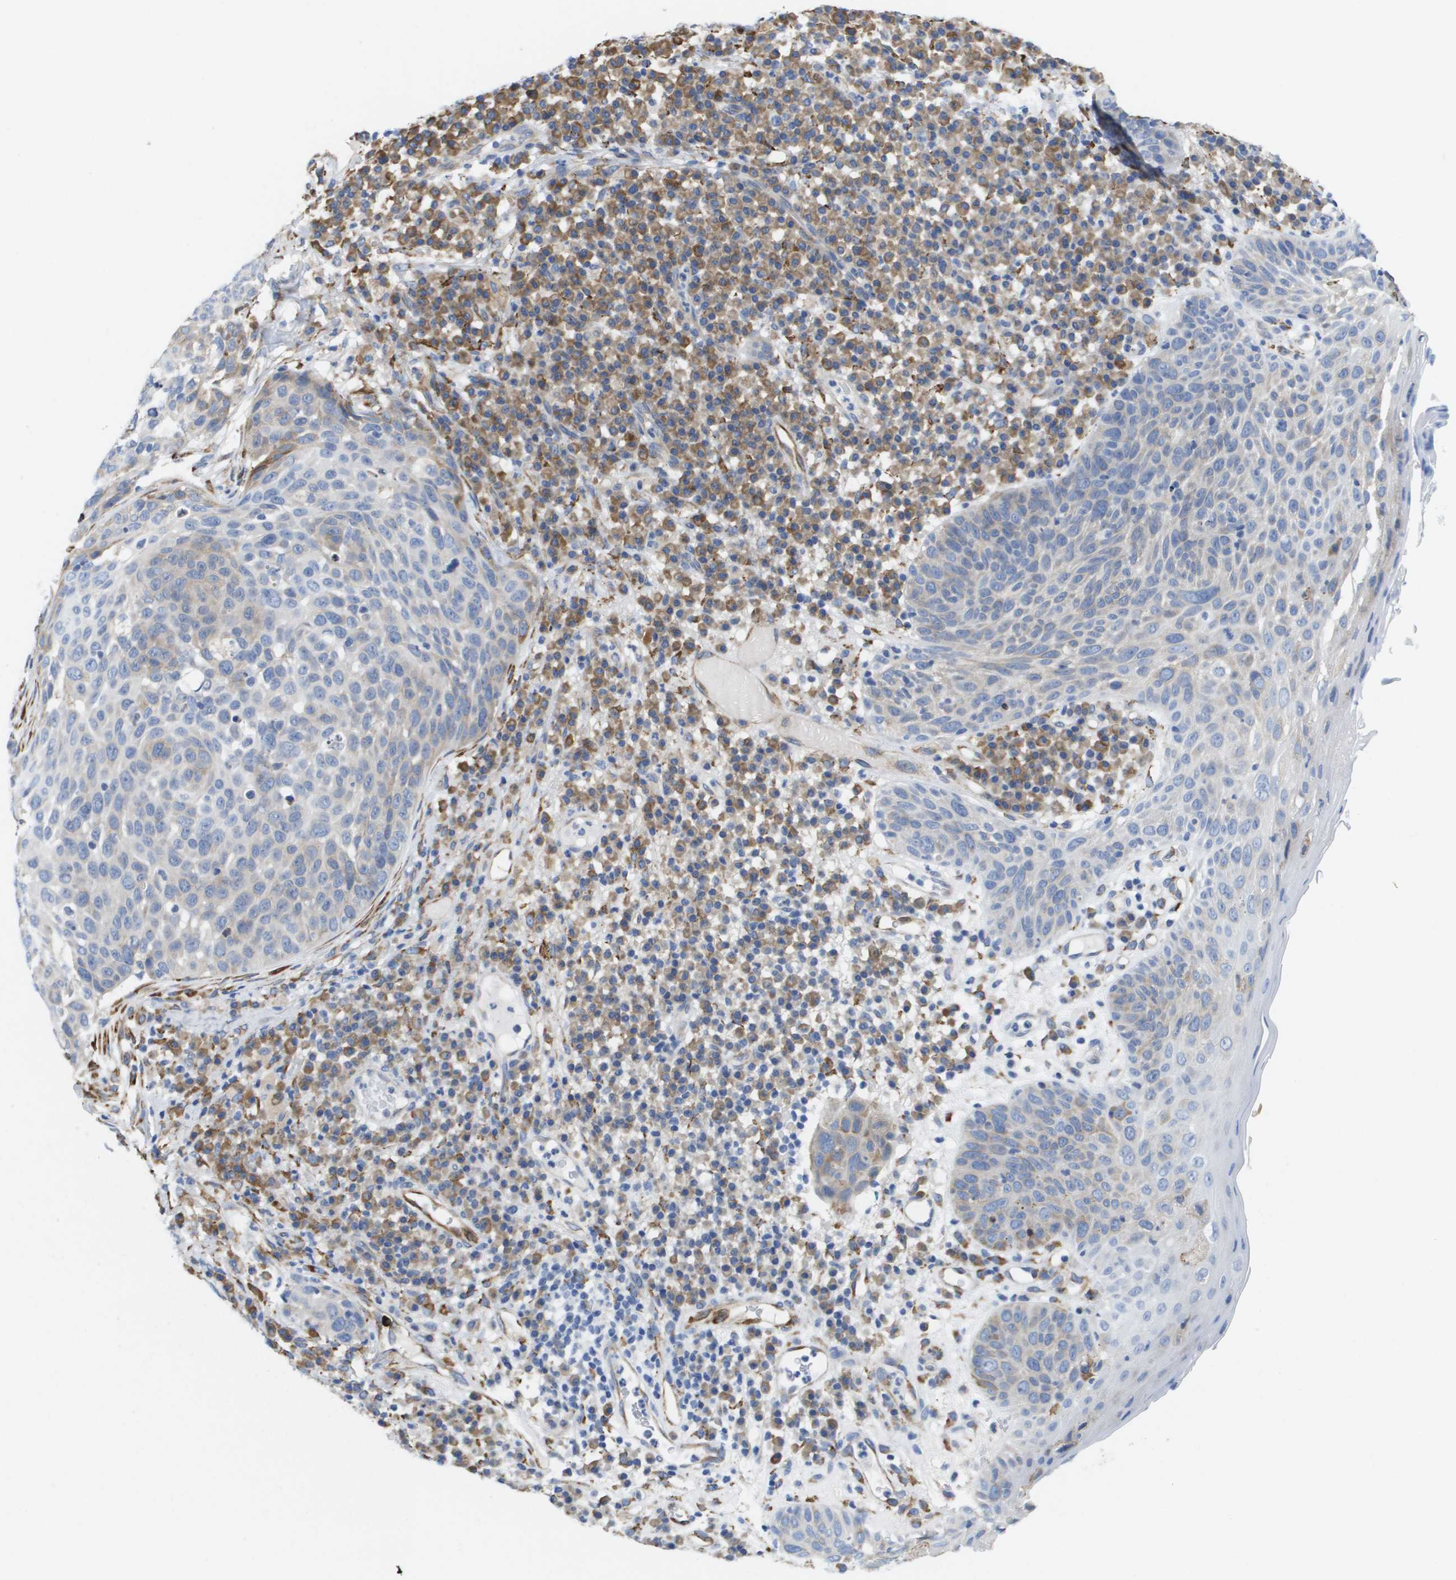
{"staining": {"intensity": "weak", "quantity": "<25%", "location": "cytoplasmic/membranous"}, "tissue": "skin cancer", "cell_type": "Tumor cells", "image_type": "cancer", "snomed": [{"axis": "morphology", "description": "Squamous cell carcinoma in situ, NOS"}, {"axis": "morphology", "description": "Squamous cell carcinoma, NOS"}, {"axis": "topography", "description": "Skin"}], "caption": "This is an IHC micrograph of human skin cancer. There is no positivity in tumor cells.", "gene": "ST3GAL2", "patient": {"sex": "male", "age": 93}}